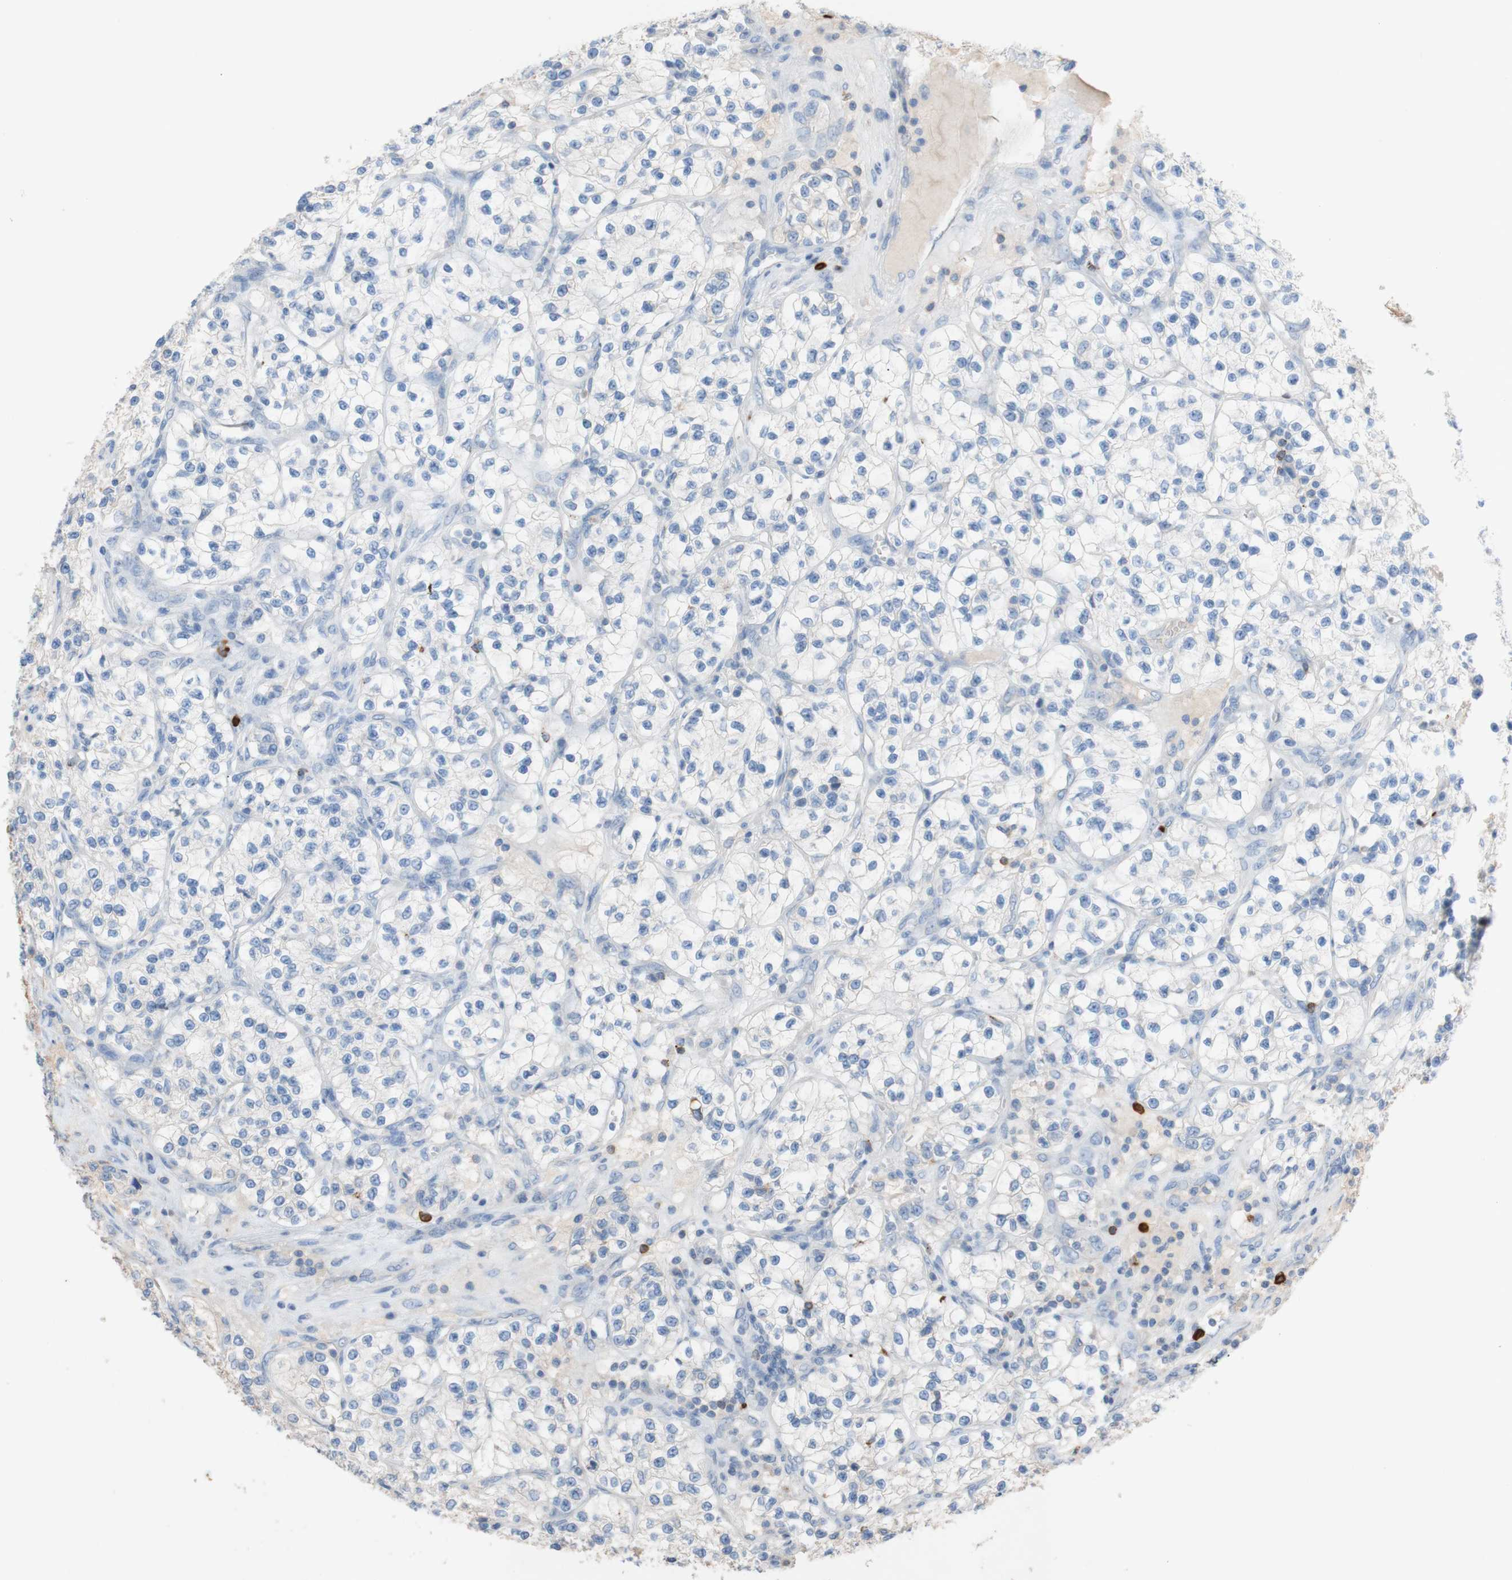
{"staining": {"intensity": "negative", "quantity": "none", "location": "none"}, "tissue": "renal cancer", "cell_type": "Tumor cells", "image_type": "cancer", "snomed": [{"axis": "morphology", "description": "Adenocarcinoma, NOS"}, {"axis": "topography", "description": "Kidney"}], "caption": "Immunohistochemistry histopathology image of human renal adenocarcinoma stained for a protein (brown), which demonstrates no expression in tumor cells.", "gene": "PACSIN1", "patient": {"sex": "female", "age": 57}}